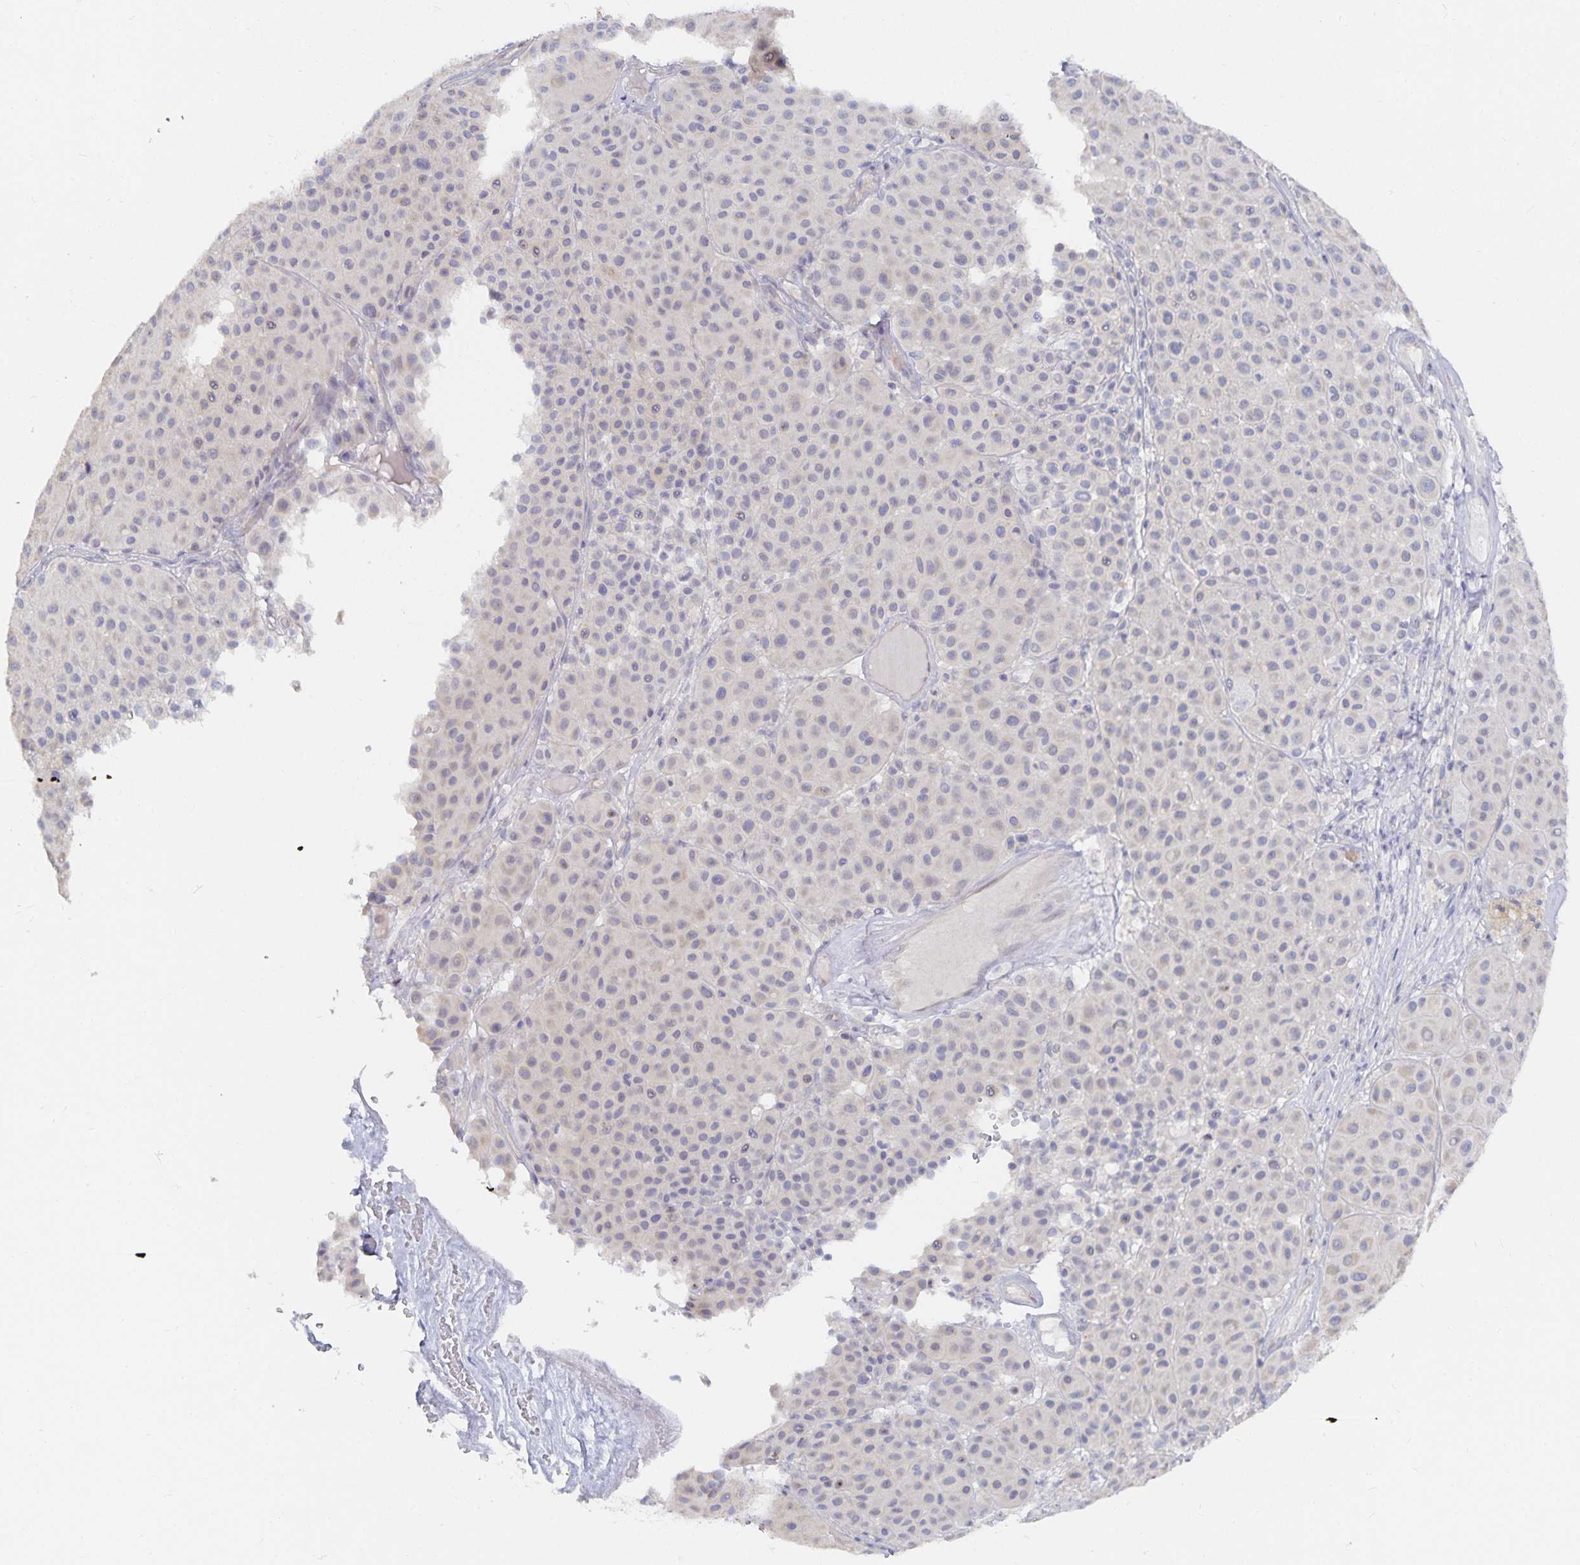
{"staining": {"intensity": "negative", "quantity": "none", "location": "none"}, "tissue": "melanoma", "cell_type": "Tumor cells", "image_type": "cancer", "snomed": [{"axis": "morphology", "description": "Malignant melanoma, Metastatic site"}, {"axis": "topography", "description": "Smooth muscle"}], "caption": "There is no significant staining in tumor cells of melanoma.", "gene": "DNAH9", "patient": {"sex": "male", "age": 41}}